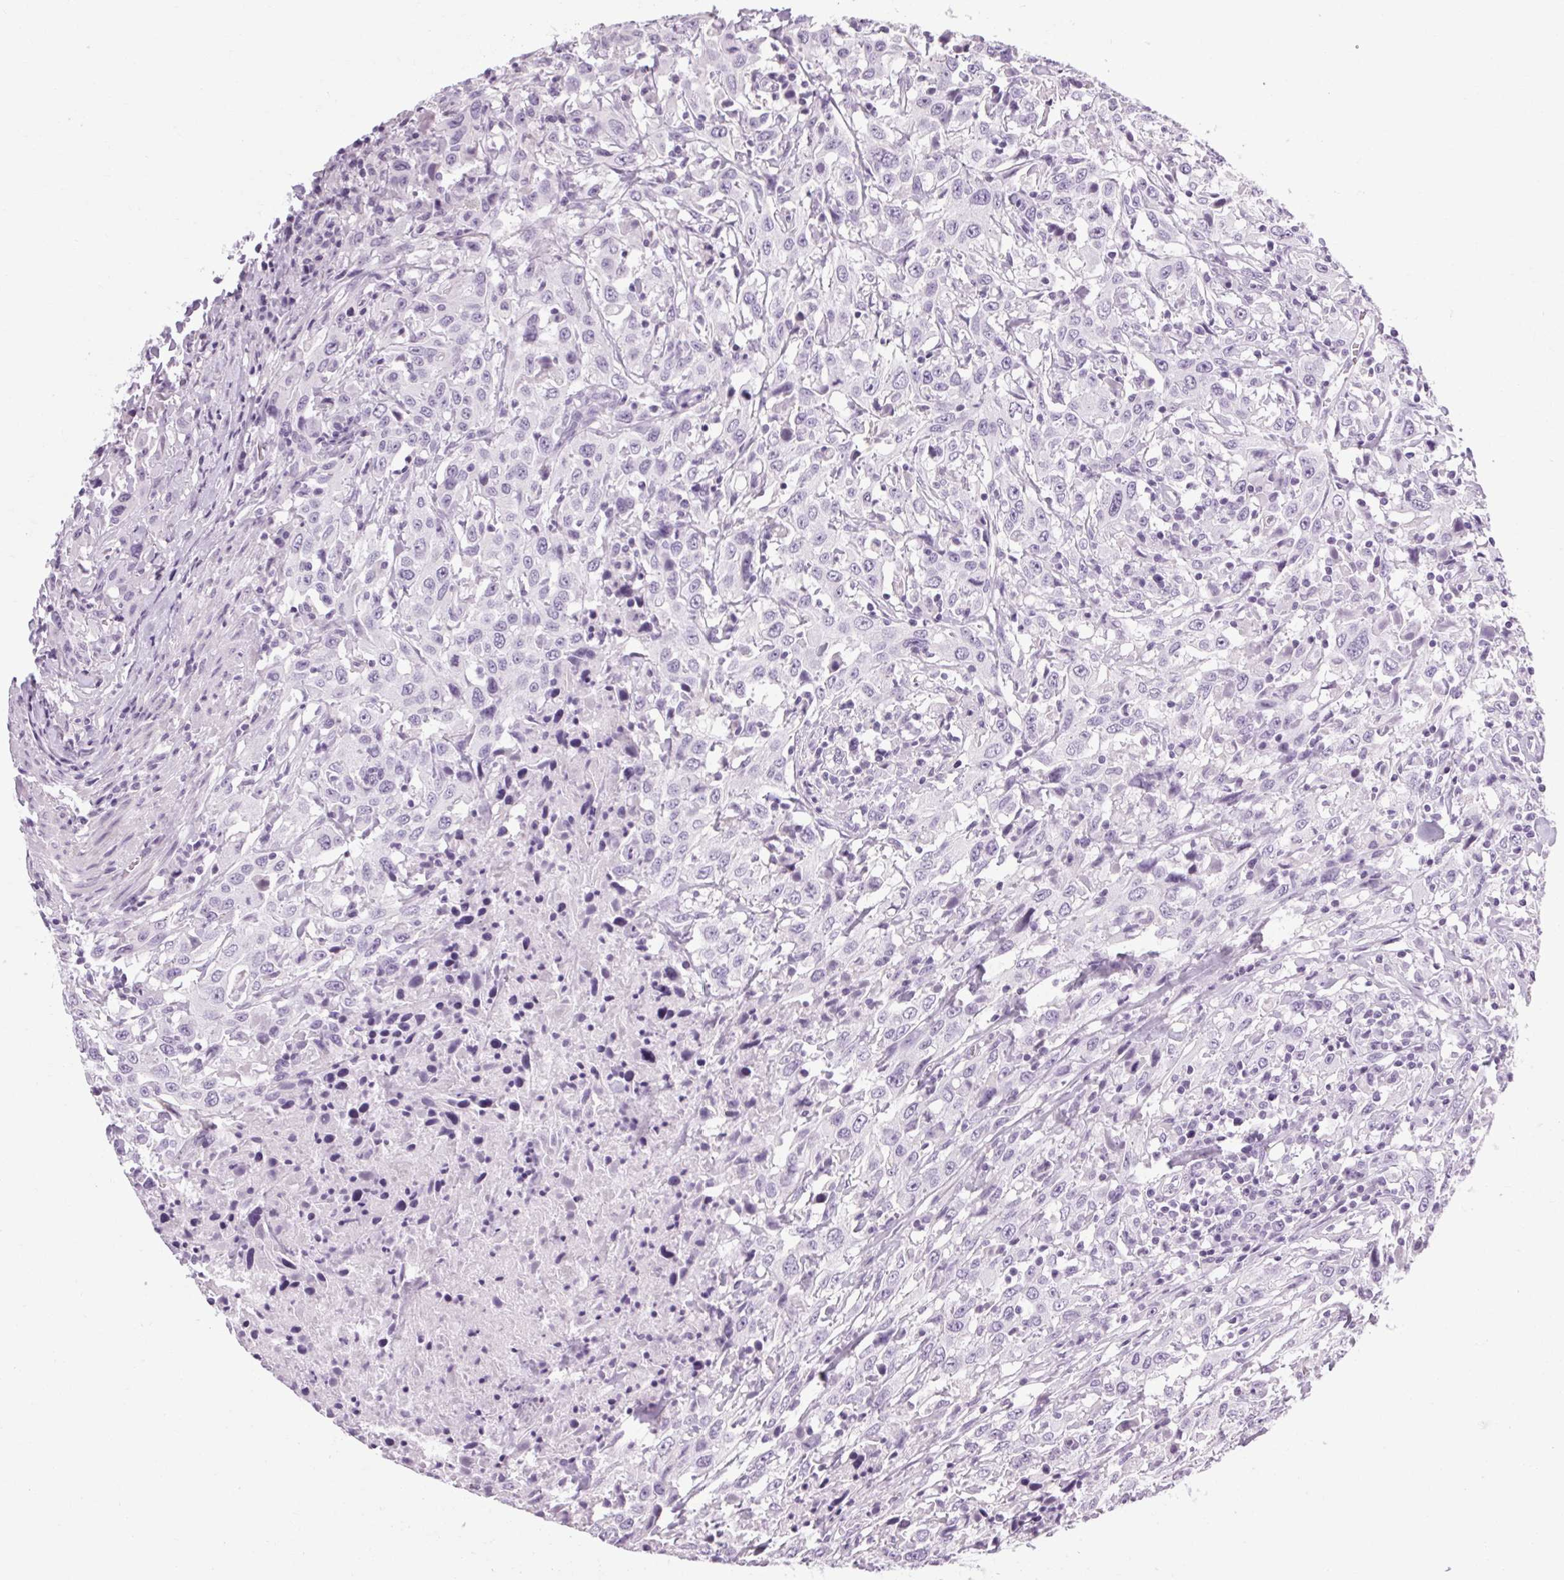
{"staining": {"intensity": "negative", "quantity": "none", "location": "none"}, "tissue": "urothelial cancer", "cell_type": "Tumor cells", "image_type": "cancer", "snomed": [{"axis": "morphology", "description": "Urothelial carcinoma, High grade"}, {"axis": "topography", "description": "Urinary bladder"}], "caption": "High power microscopy photomicrograph of an IHC photomicrograph of high-grade urothelial carcinoma, revealing no significant staining in tumor cells.", "gene": "POMC", "patient": {"sex": "male", "age": 61}}